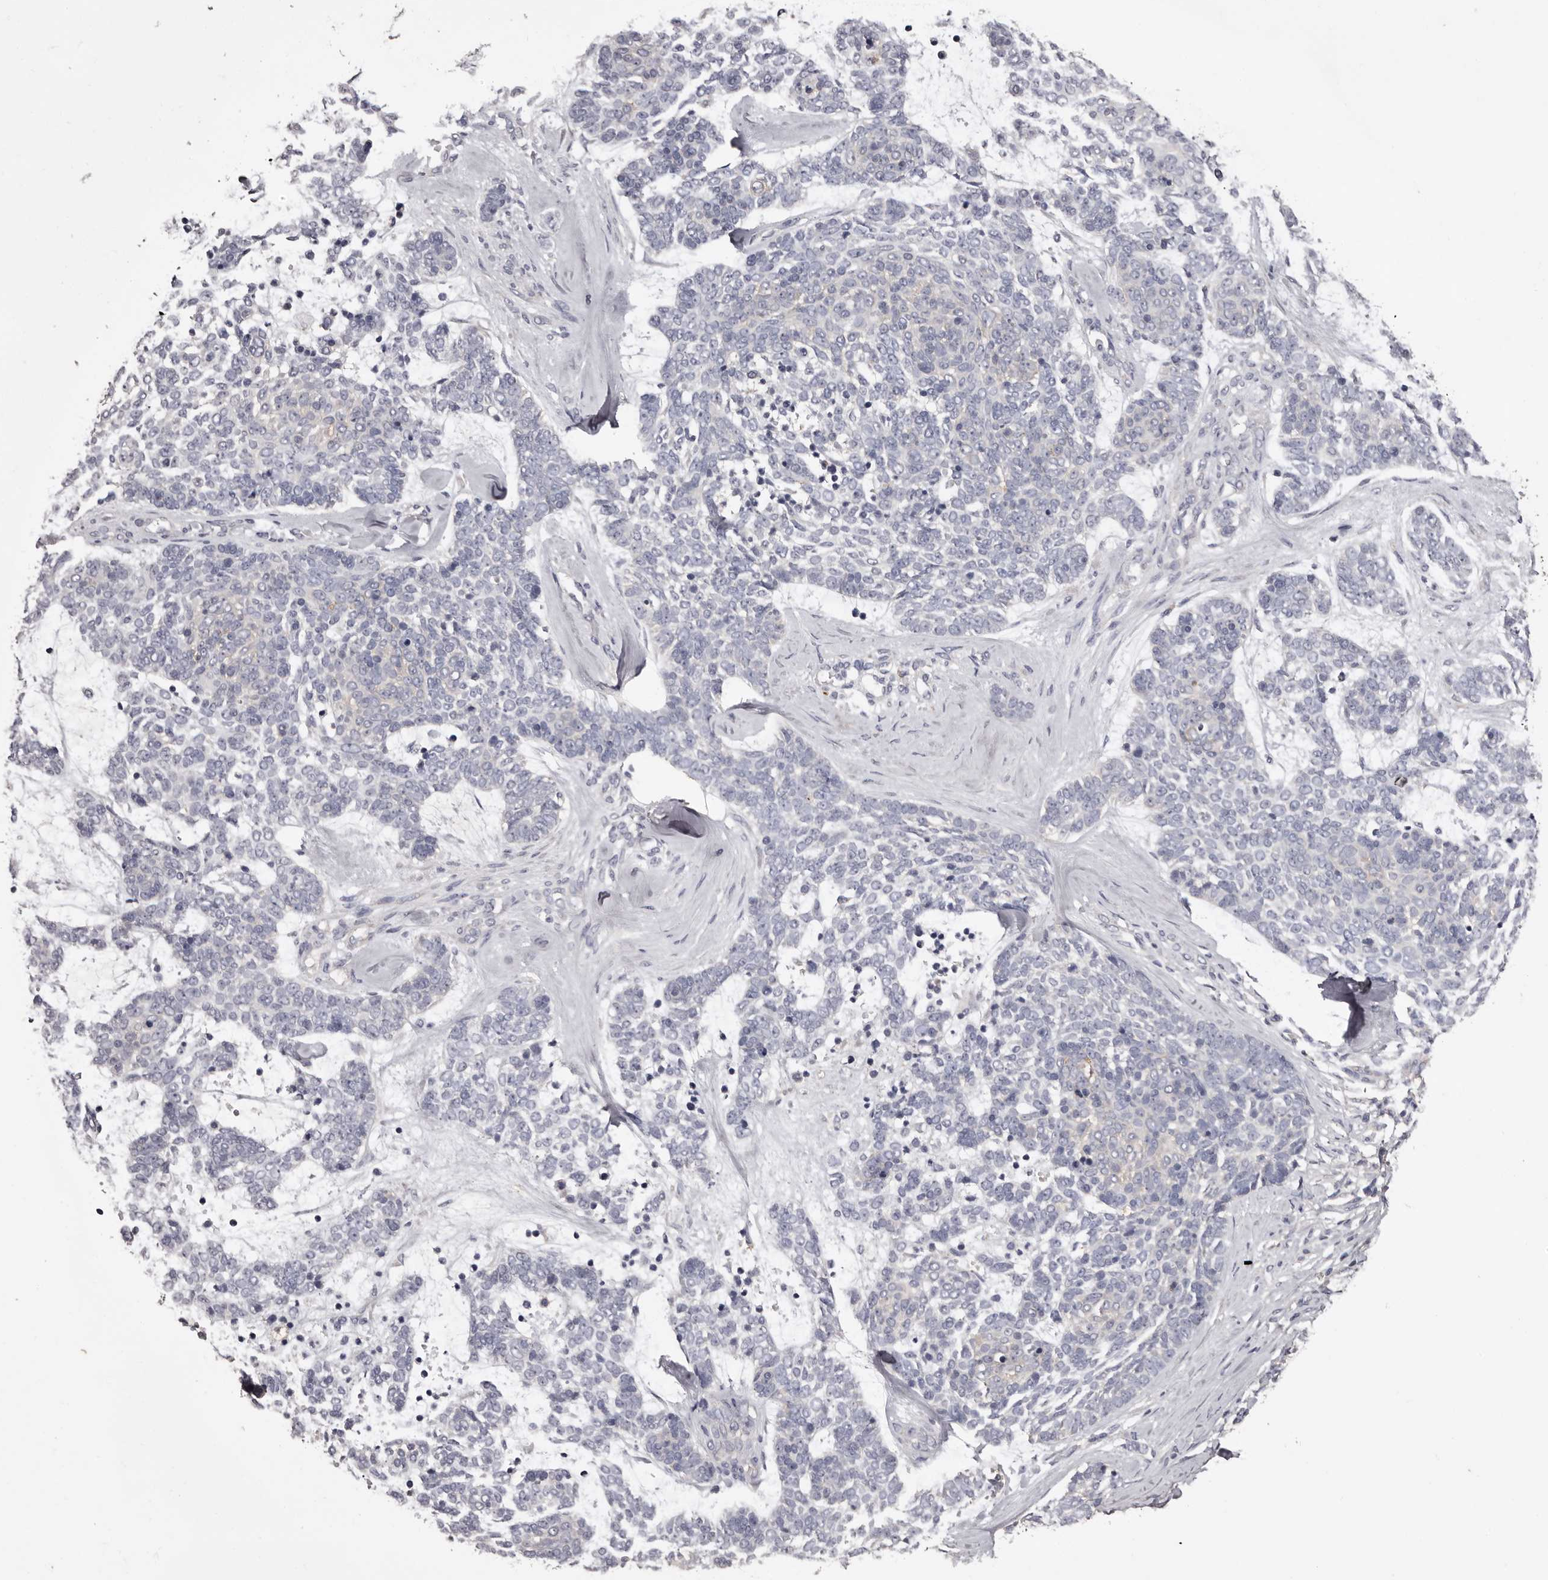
{"staining": {"intensity": "negative", "quantity": "none", "location": "none"}, "tissue": "skin cancer", "cell_type": "Tumor cells", "image_type": "cancer", "snomed": [{"axis": "morphology", "description": "Basal cell carcinoma"}, {"axis": "topography", "description": "Skin"}], "caption": "The IHC histopathology image has no significant staining in tumor cells of skin cancer (basal cell carcinoma) tissue.", "gene": "ETNK1", "patient": {"sex": "female", "age": 81}}